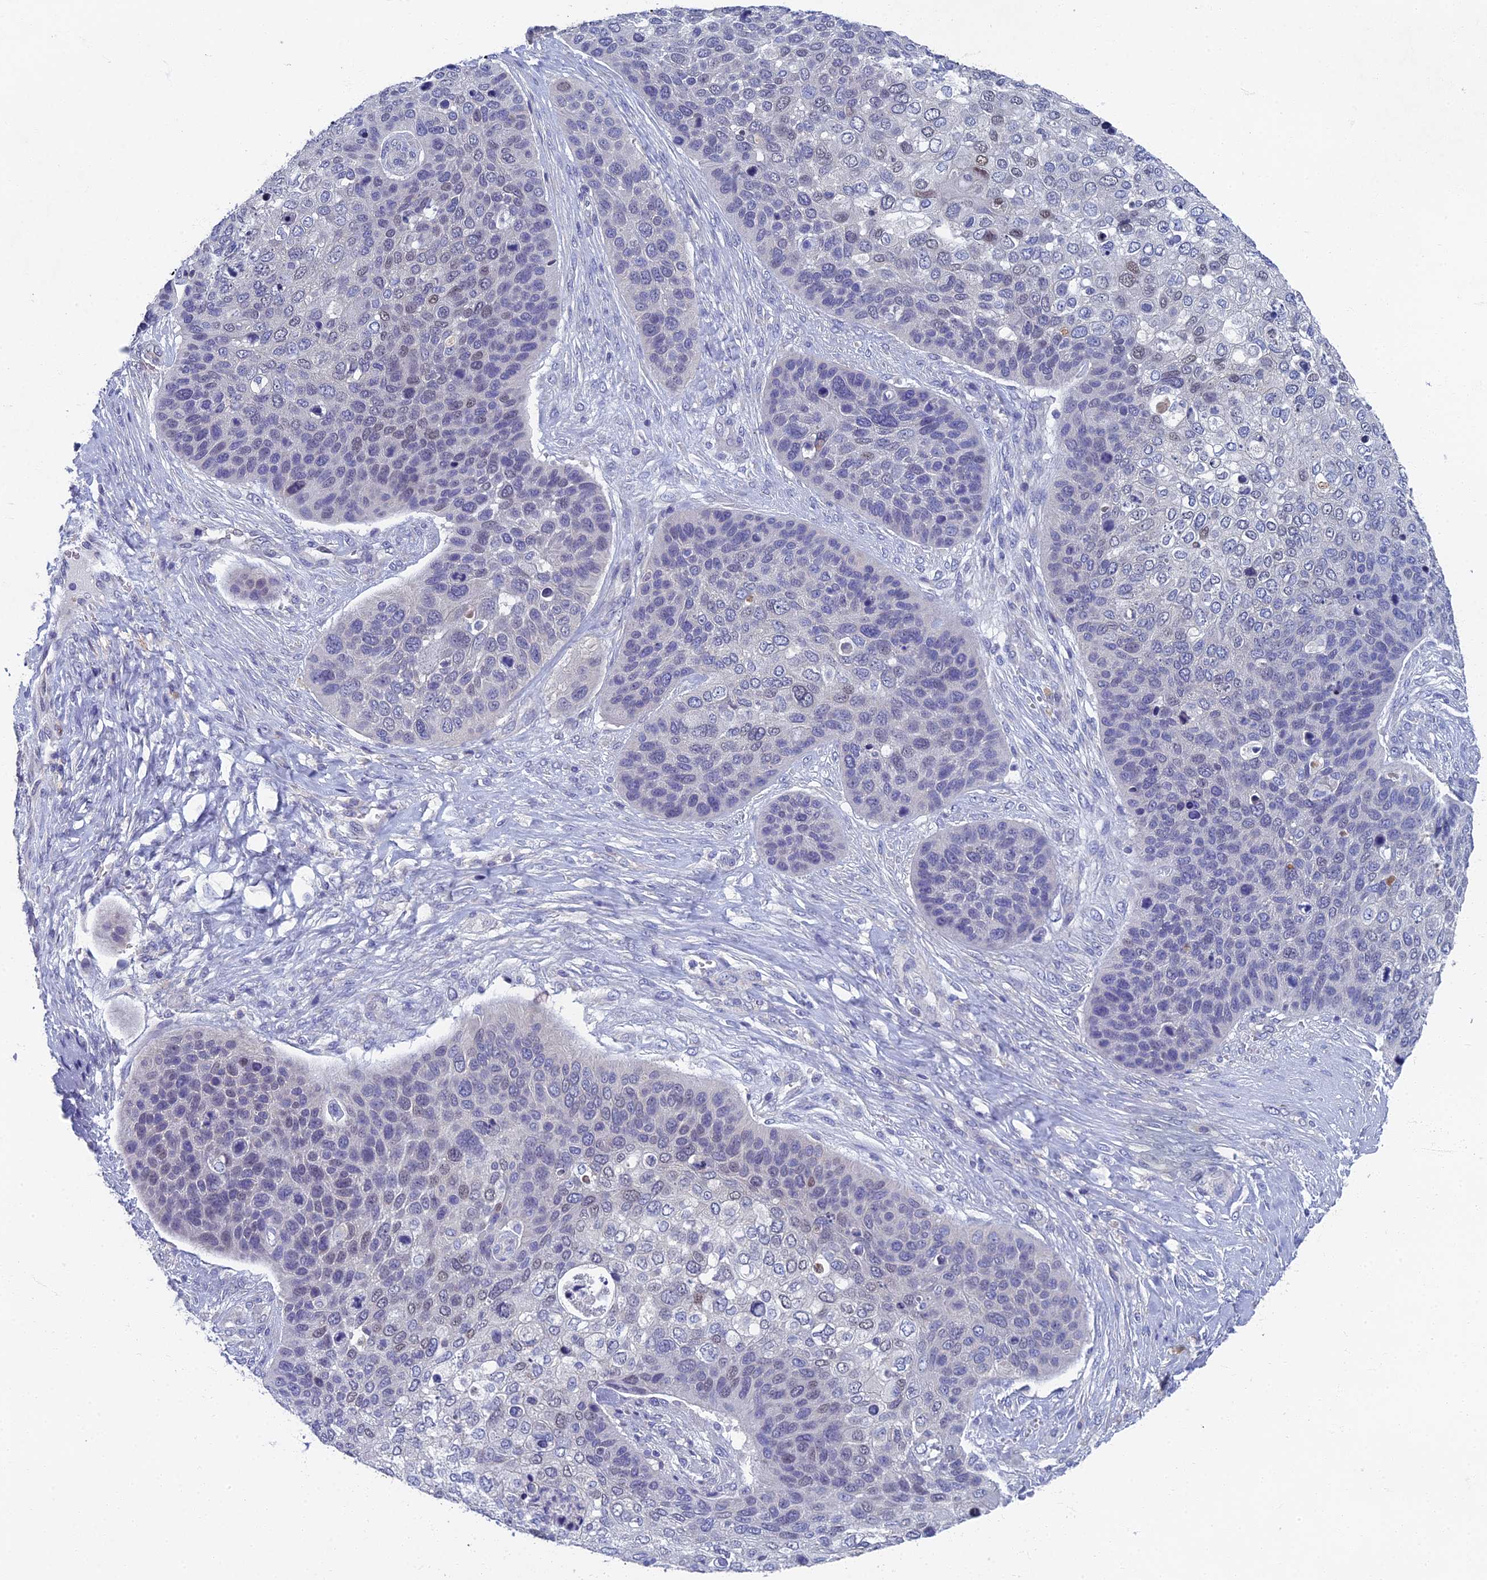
{"staining": {"intensity": "negative", "quantity": "none", "location": "none"}, "tissue": "skin cancer", "cell_type": "Tumor cells", "image_type": "cancer", "snomed": [{"axis": "morphology", "description": "Basal cell carcinoma"}, {"axis": "topography", "description": "Skin"}], "caption": "The image reveals no significant expression in tumor cells of skin cancer (basal cell carcinoma).", "gene": "SPIN4", "patient": {"sex": "female", "age": 74}}